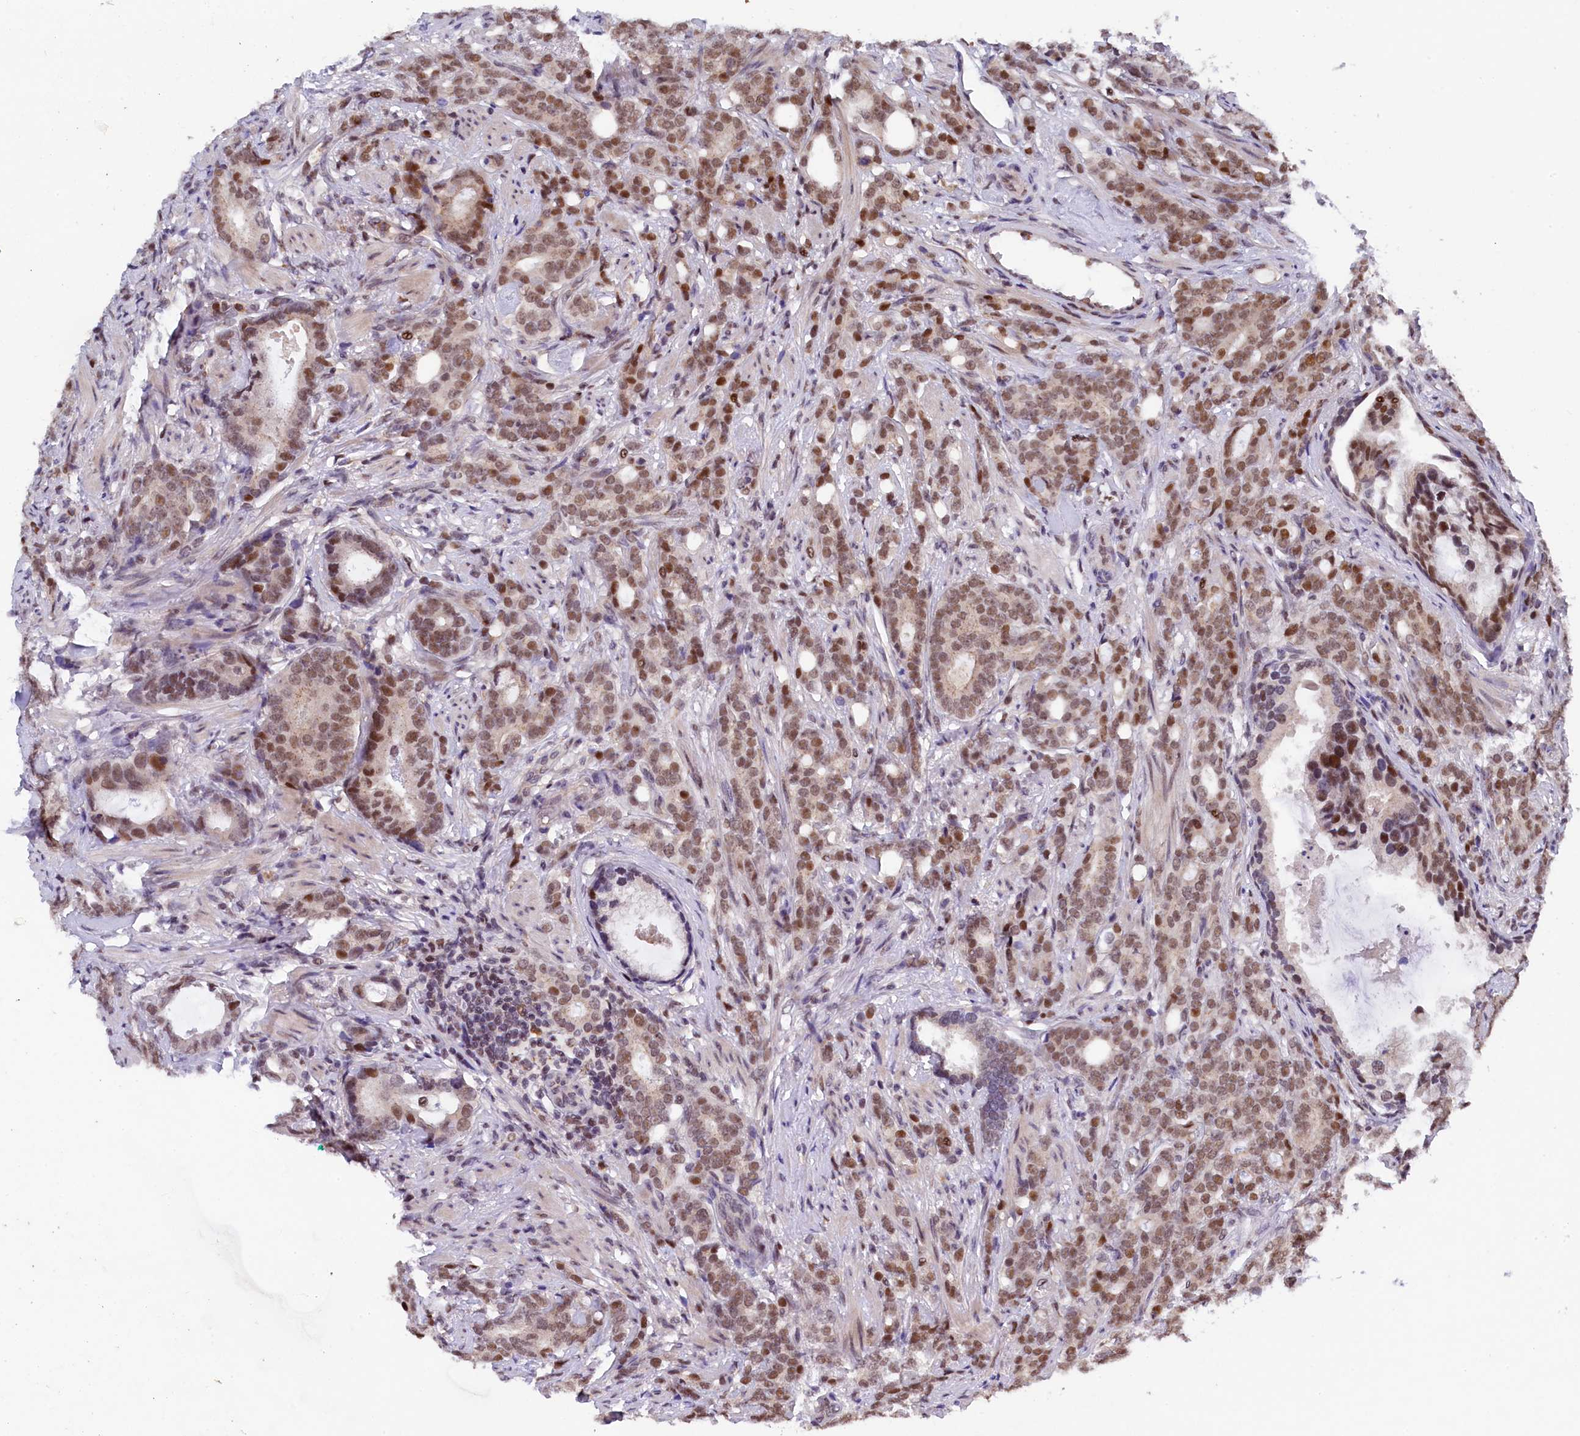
{"staining": {"intensity": "moderate", "quantity": ">75%", "location": "nuclear"}, "tissue": "prostate cancer", "cell_type": "Tumor cells", "image_type": "cancer", "snomed": [{"axis": "morphology", "description": "Adenocarcinoma, Low grade"}, {"axis": "topography", "description": "Prostate"}], "caption": "Prostate cancer (adenocarcinoma (low-grade)) stained with a brown dye exhibits moderate nuclear positive expression in about >75% of tumor cells.", "gene": "ADIG", "patient": {"sex": "male", "age": 71}}